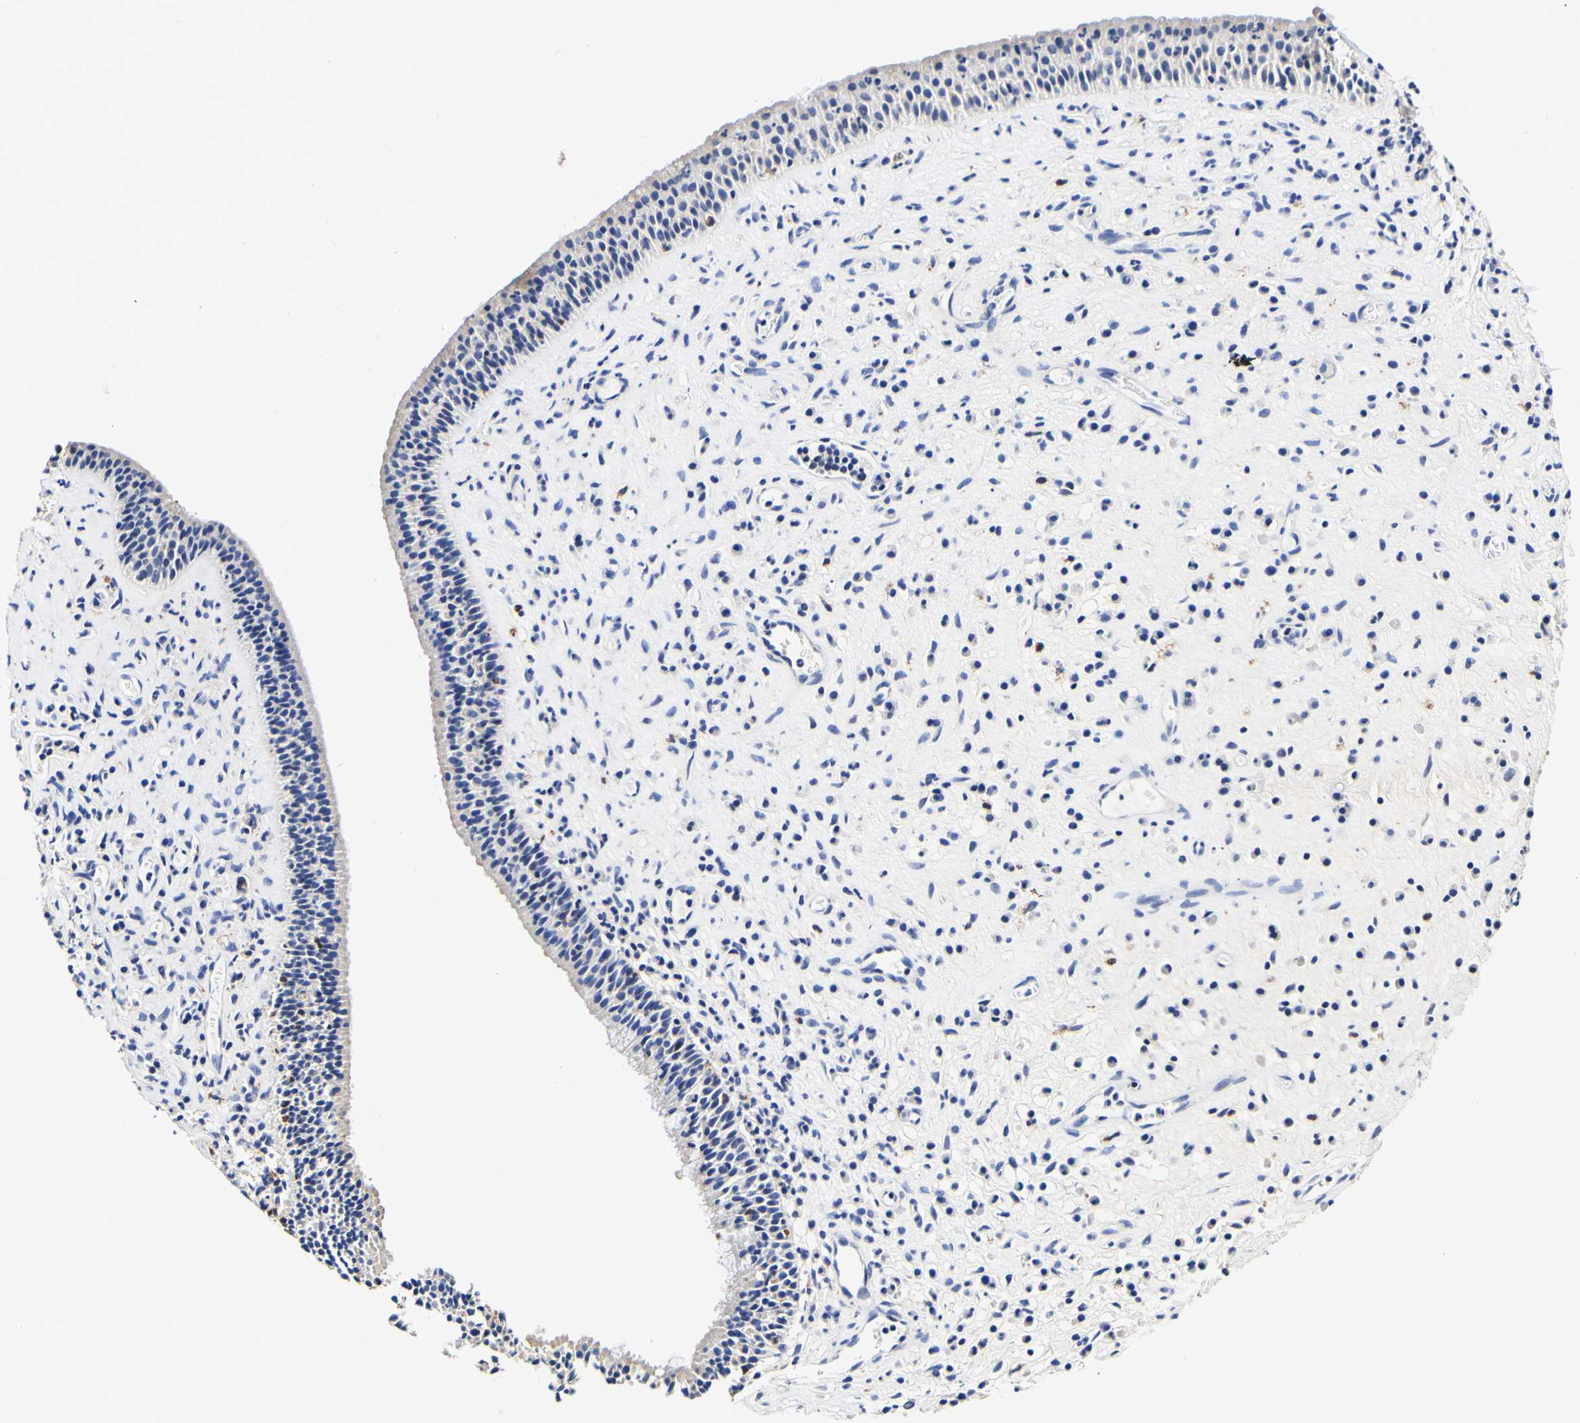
{"staining": {"intensity": "weak", "quantity": "<25%", "location": "cytoplasmic/membranous"}, "tissue": "nasopharynx", "cell_type": "Respiratory epithelial cells", "image_type": "normal", "snomed": [{"axis": "morphology", "description": "Normal tissue, NOS"}, {"axis": "topography", "description": "Nasopharynx"}], "caption": "The IHC photomicrograph has no significant expression in respiratory epithelial cells of nasopharynx. (DAB (3,3'-diaminobenzidine) IHC, high magnification).", "gene": "CAMK4", "patient": {"sex": "female", "age": 51}}